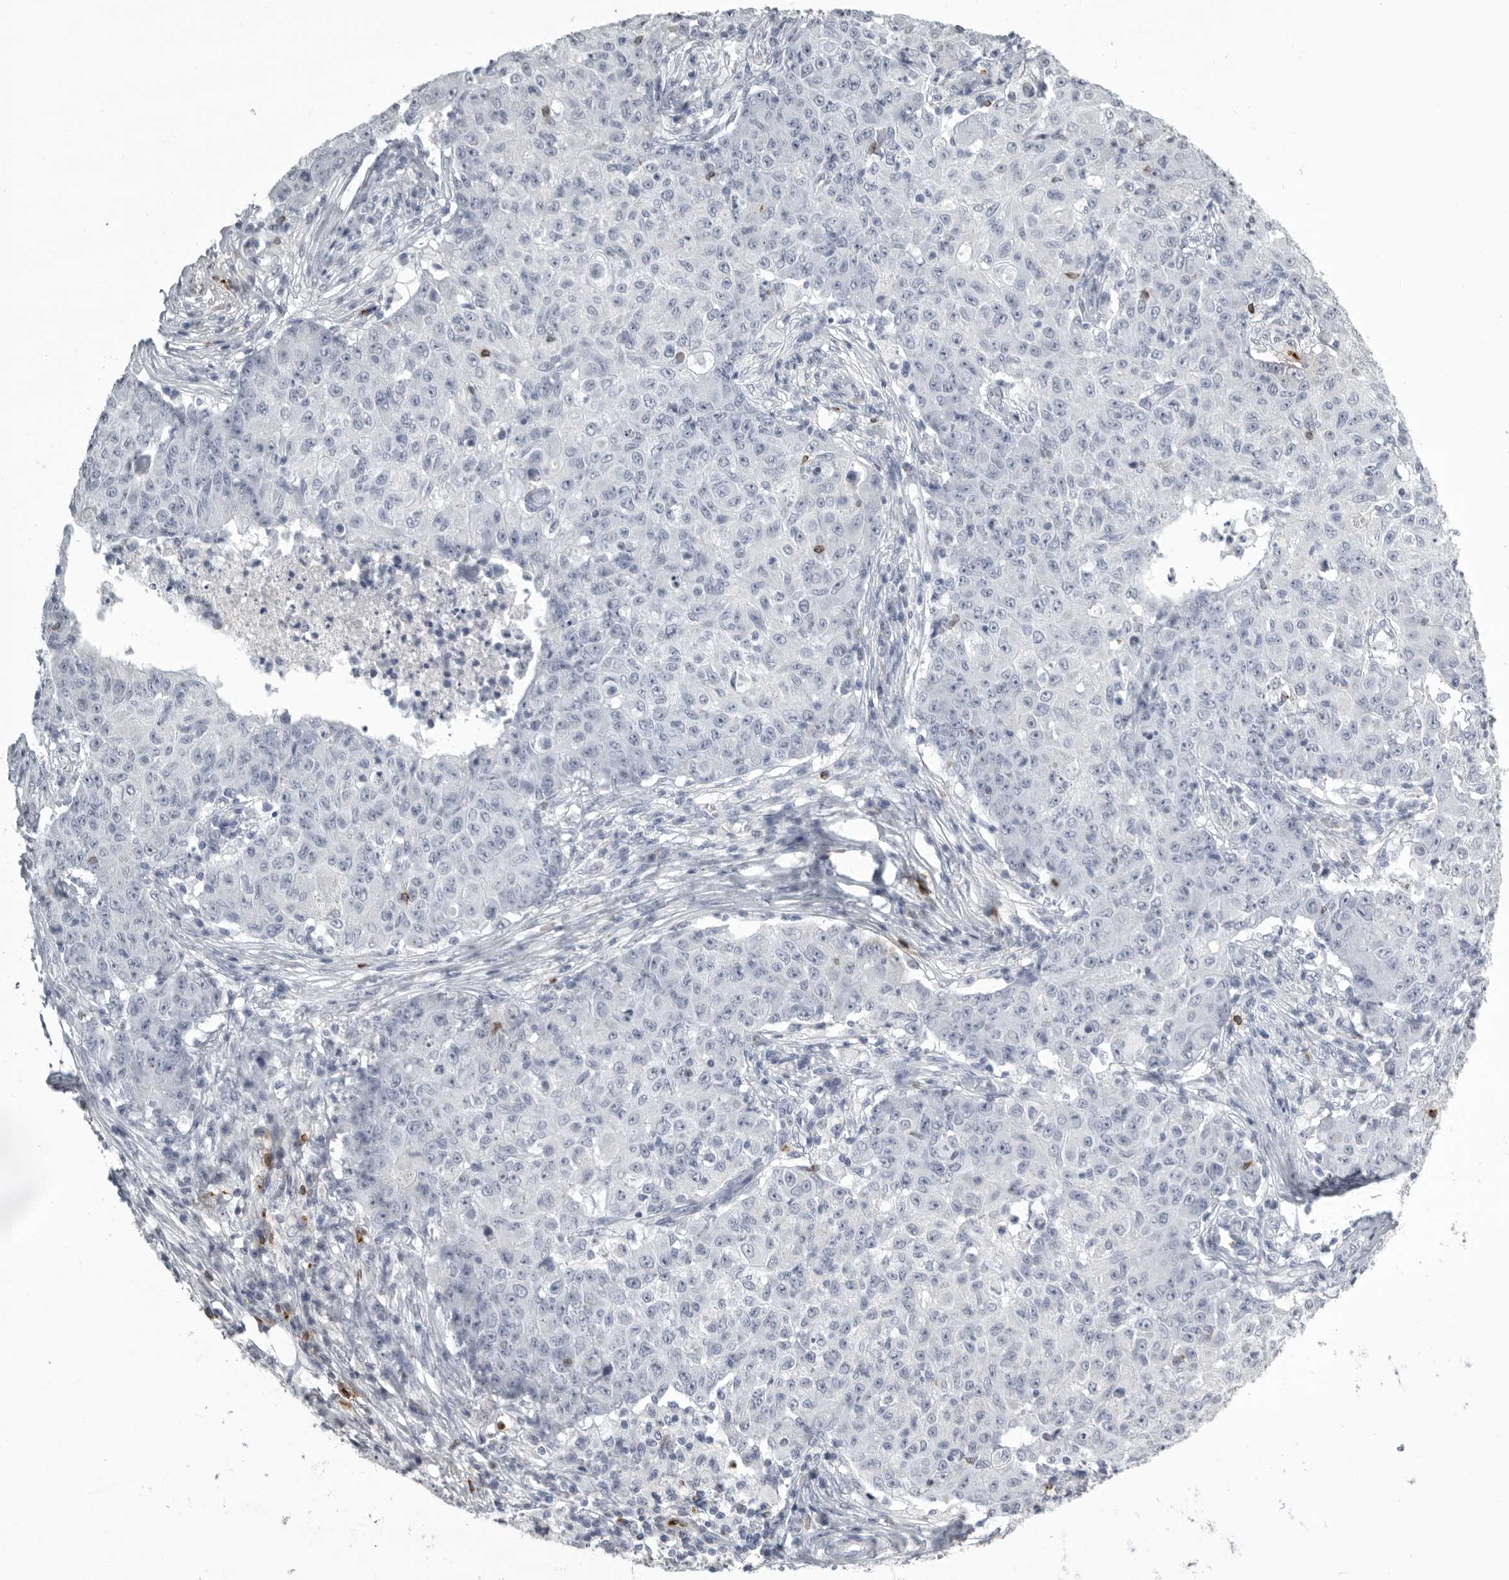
{"staining": {"intensity": "negative", "quantity": "none", "location": "none"}, "tissue": "ovarian cancer", "cell_type": "Tumor cells", "image_type": "cancer", "snomed": [{"axis": "morphology", "description": "Carcinoma, endometroid"}, {"axis": "topography", "description": "Ovary"}], "caption": "A histopathology image of human endometroid carcinoma (ovarian) is negative for staining in tumor cells.", "gene": "GNLY", "patient": {"sex": "female", "age": 42}}